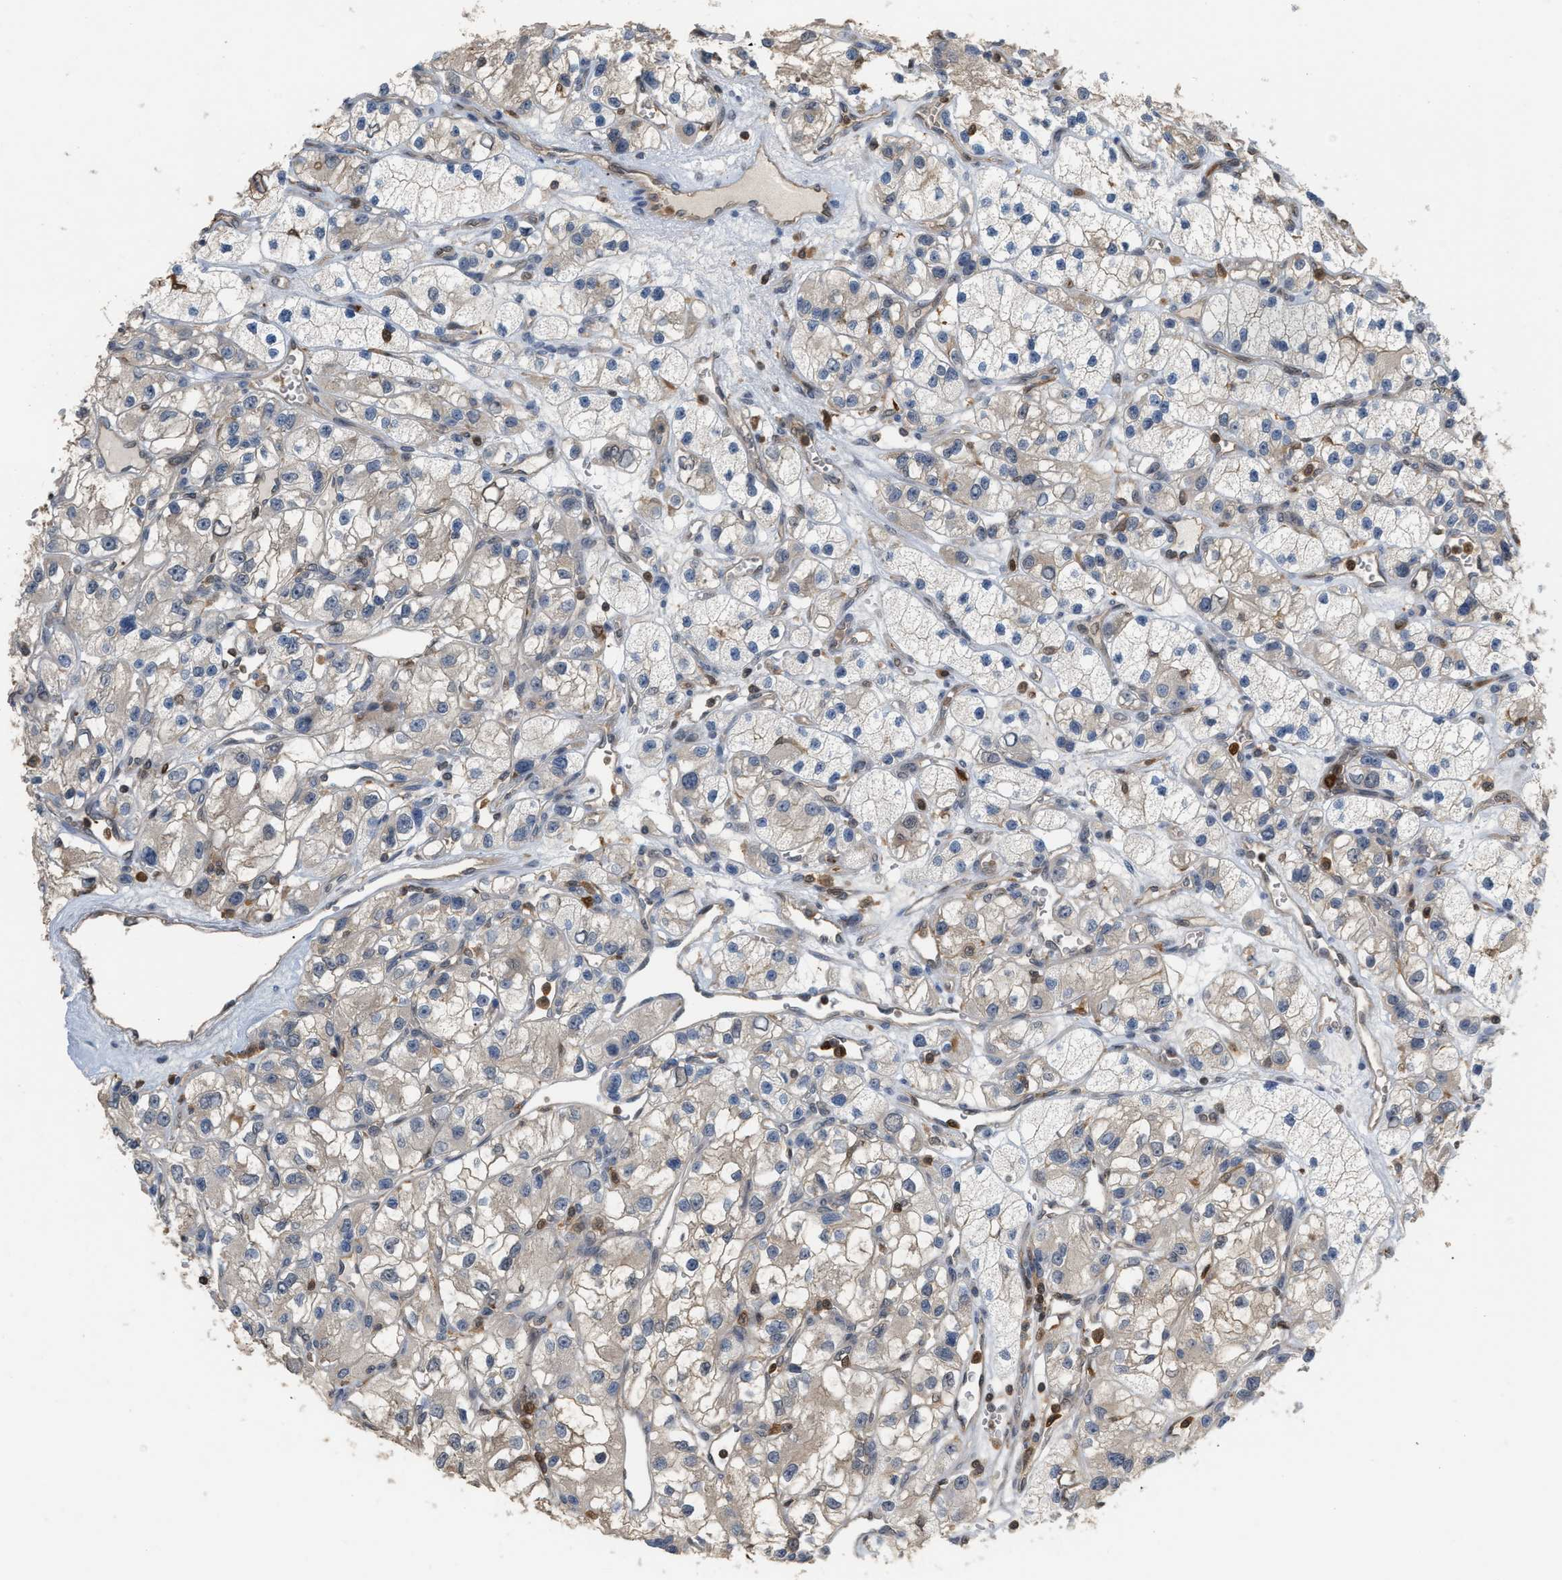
{"staining": {"intensity": "weak", "quantity": "<25%", "location": "cytoplasmic/membranous"}, "tissue": "renal cancer", "cell_type": "Tumor cells", "image_type": "cancer", "snomed": [{"axis": "morphology", "description": "Adenocarcinoma, NOS"}, {"axis": "topography", "description": "Kidney"}], "caption": "The micrograph demonstrates no staining of tumor cells in renal cancer.", "gene": "MTPN", "patient": {"sex": "female", "age": 57}}